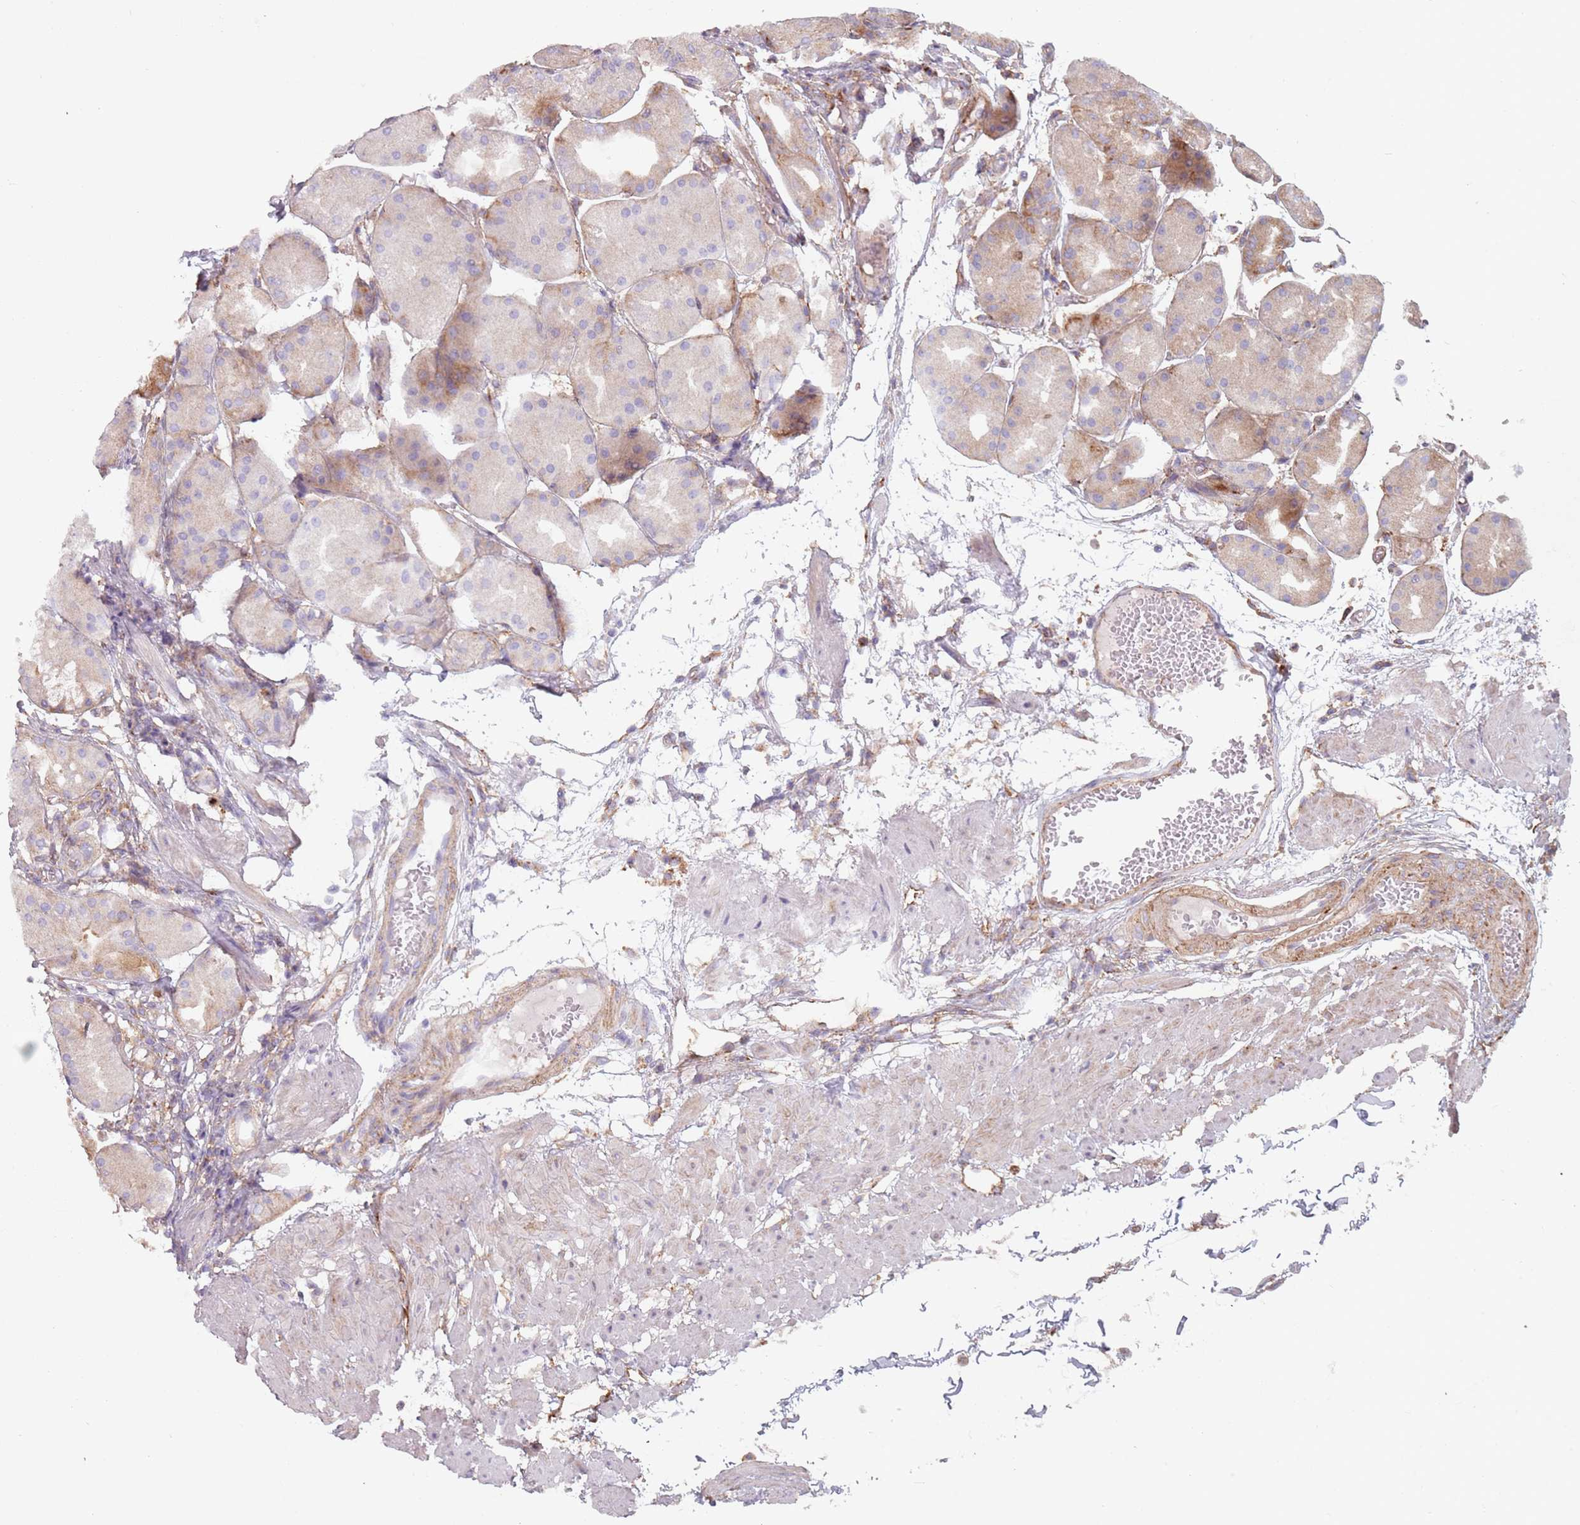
{"staining": {"intensity": "moderate", "quantity": "<25%", "location": "cytoplasmic/membranous"}, "tissue": "stomach", "cell_type": "Glandular cells", "image_type": "normal", "snomed": [{"axis": "morphology", "description": "Normal tissue, NOS"}, {"axis": "topography", "description": "Stomach, upper"}], "caption": "Unremarkable stomach was stained to show a protein in brown. There is low levels of moderate cytoplasmic/membranous positivity in about <25% of glandular cells. (Brightfield microscopy of DAB IHC at high magnification).", "gene": "TPD52L2", "patient": {"sex": "male", "age": 72}}